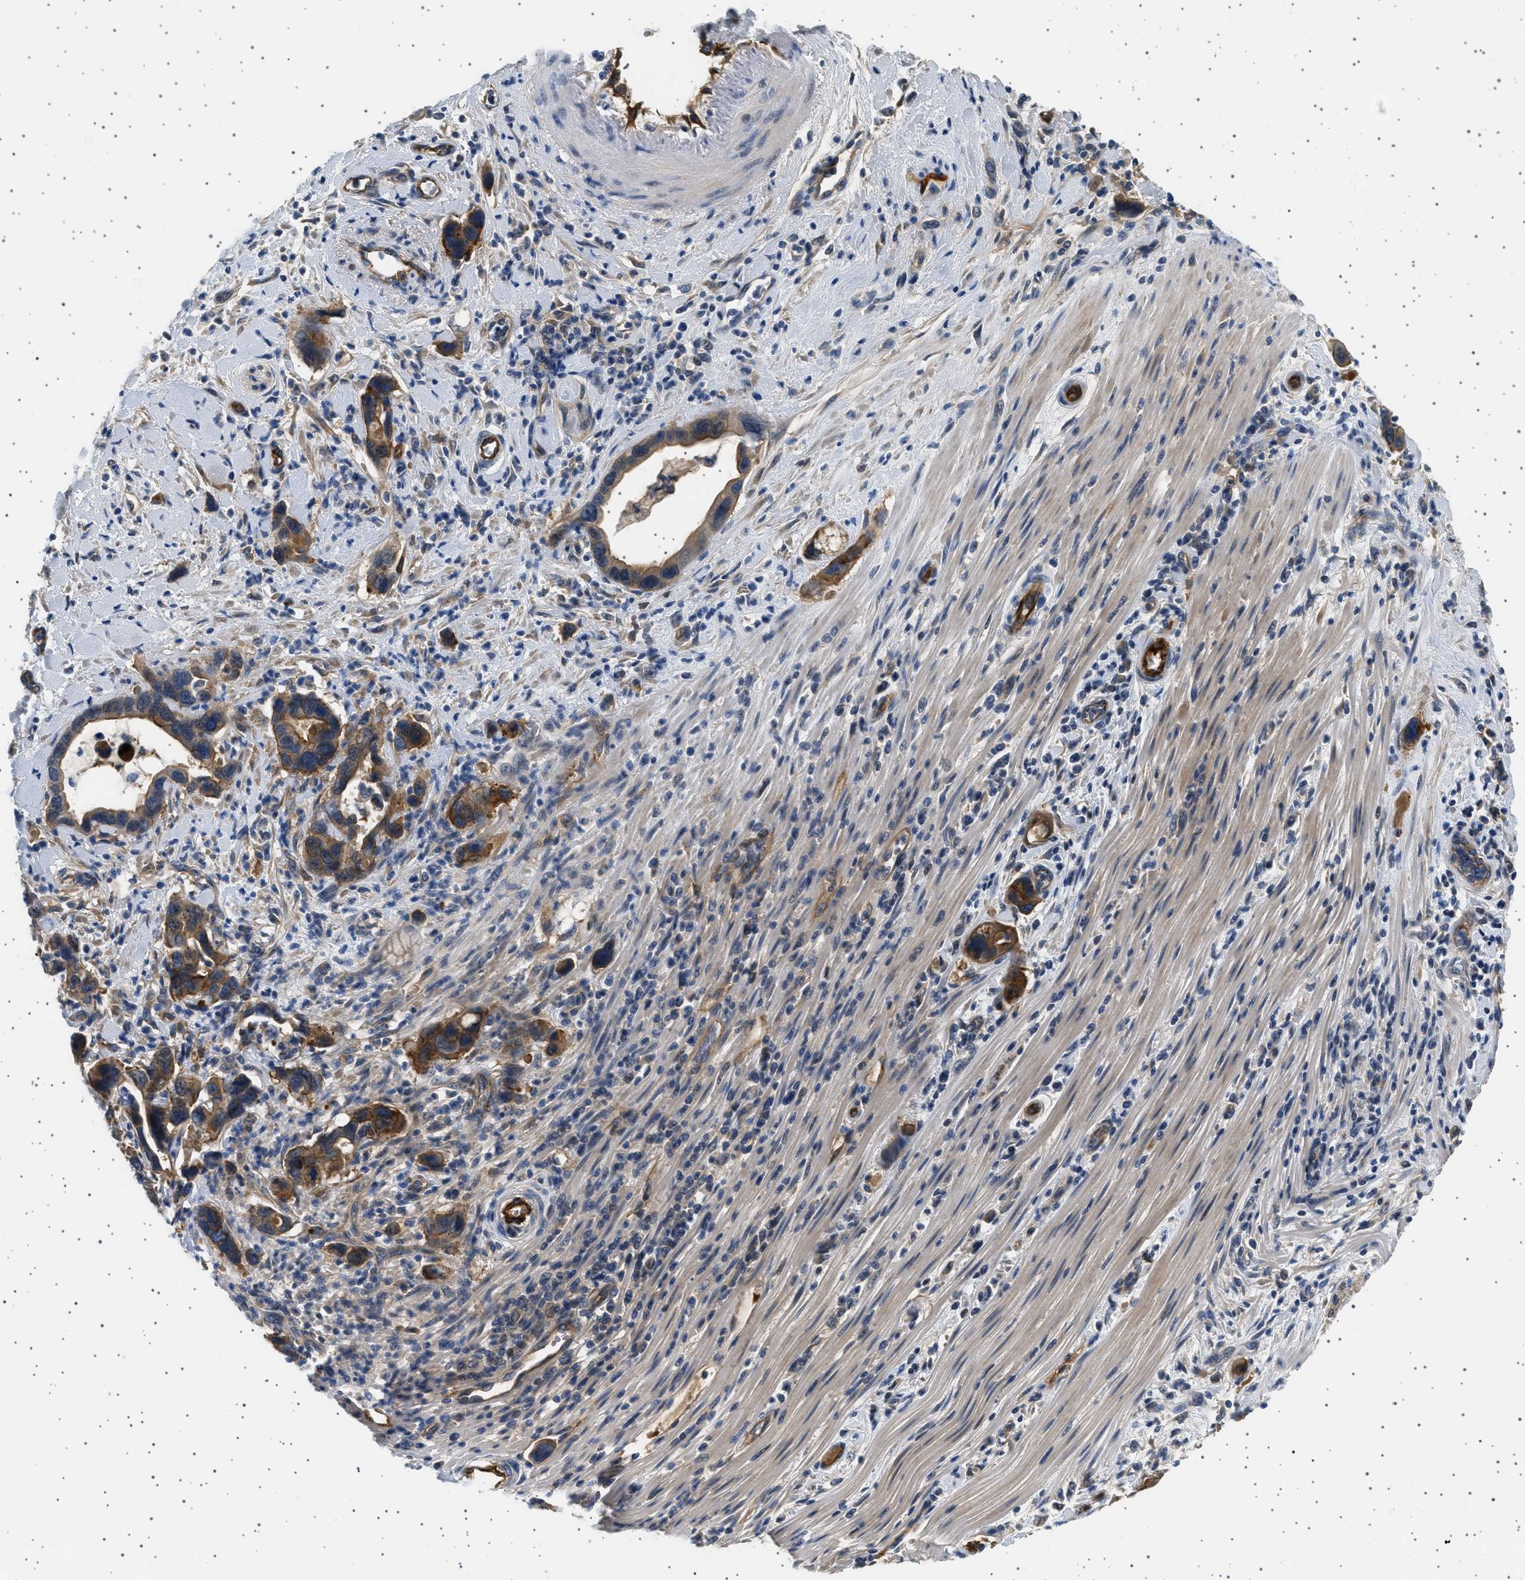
{"staining": {"intensity": "strong", "quantity": ">75%", "location": "cytoplasmic/membranous"}, "tissue": "pancreatic cancer", "cell_type": "Tumor cells", "image_type": "cancer", "snomed": [{"axis": "morphology", "description": "Adenocarcinoma, NOS"}, {"axis": "topography", "description": "Pancreas"}], "caption": "IHC of human pancreatic cancer (adenocarcinoma) demonstrates high levels of strong cytoplasmic/membranous positivity in about >75% of tumor cells.", "gene": "PLPP6", "patient": {"sex": "female", "age": 70}}